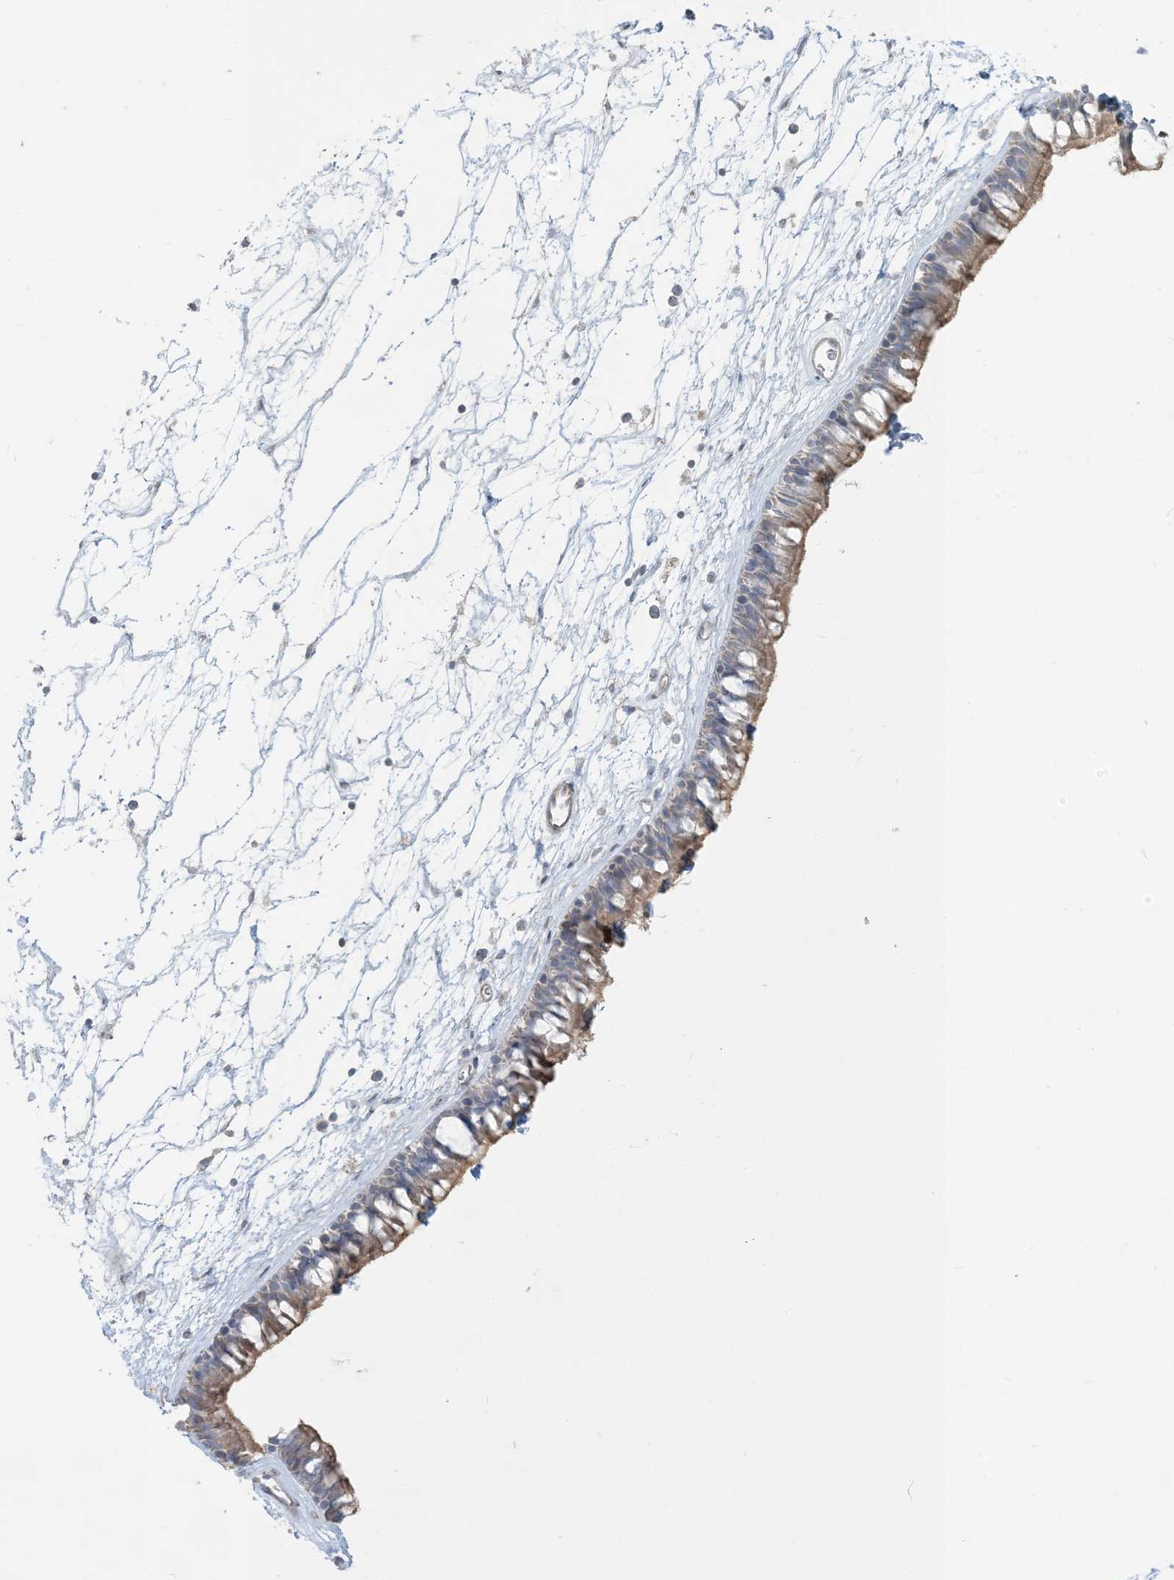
{"staining": {"intensity": "weak", "quantity": "25%-75%", "location": "cytoplasmic/membranous"}, "tissue": "nasopharynx", "cell_type": "Respiratory epithelial cells", "image_type": "normal", "snomed": [{"axis": "morphology", "description": "Normal tissue, NOS"}, {"axis": "topography", "description": "Nasopharynx"}], "caption": "Nasopharynx was stained to show a protein in brown. There is low levels of weak cytoplasmic/membranous positivity in about 25%-75% of respiratory epithelial cells. (Brightfield microscopy of DAB IHC at high magnification).", "gene": "NPHS2", "patient": {"sex": "male", "age": 64}}